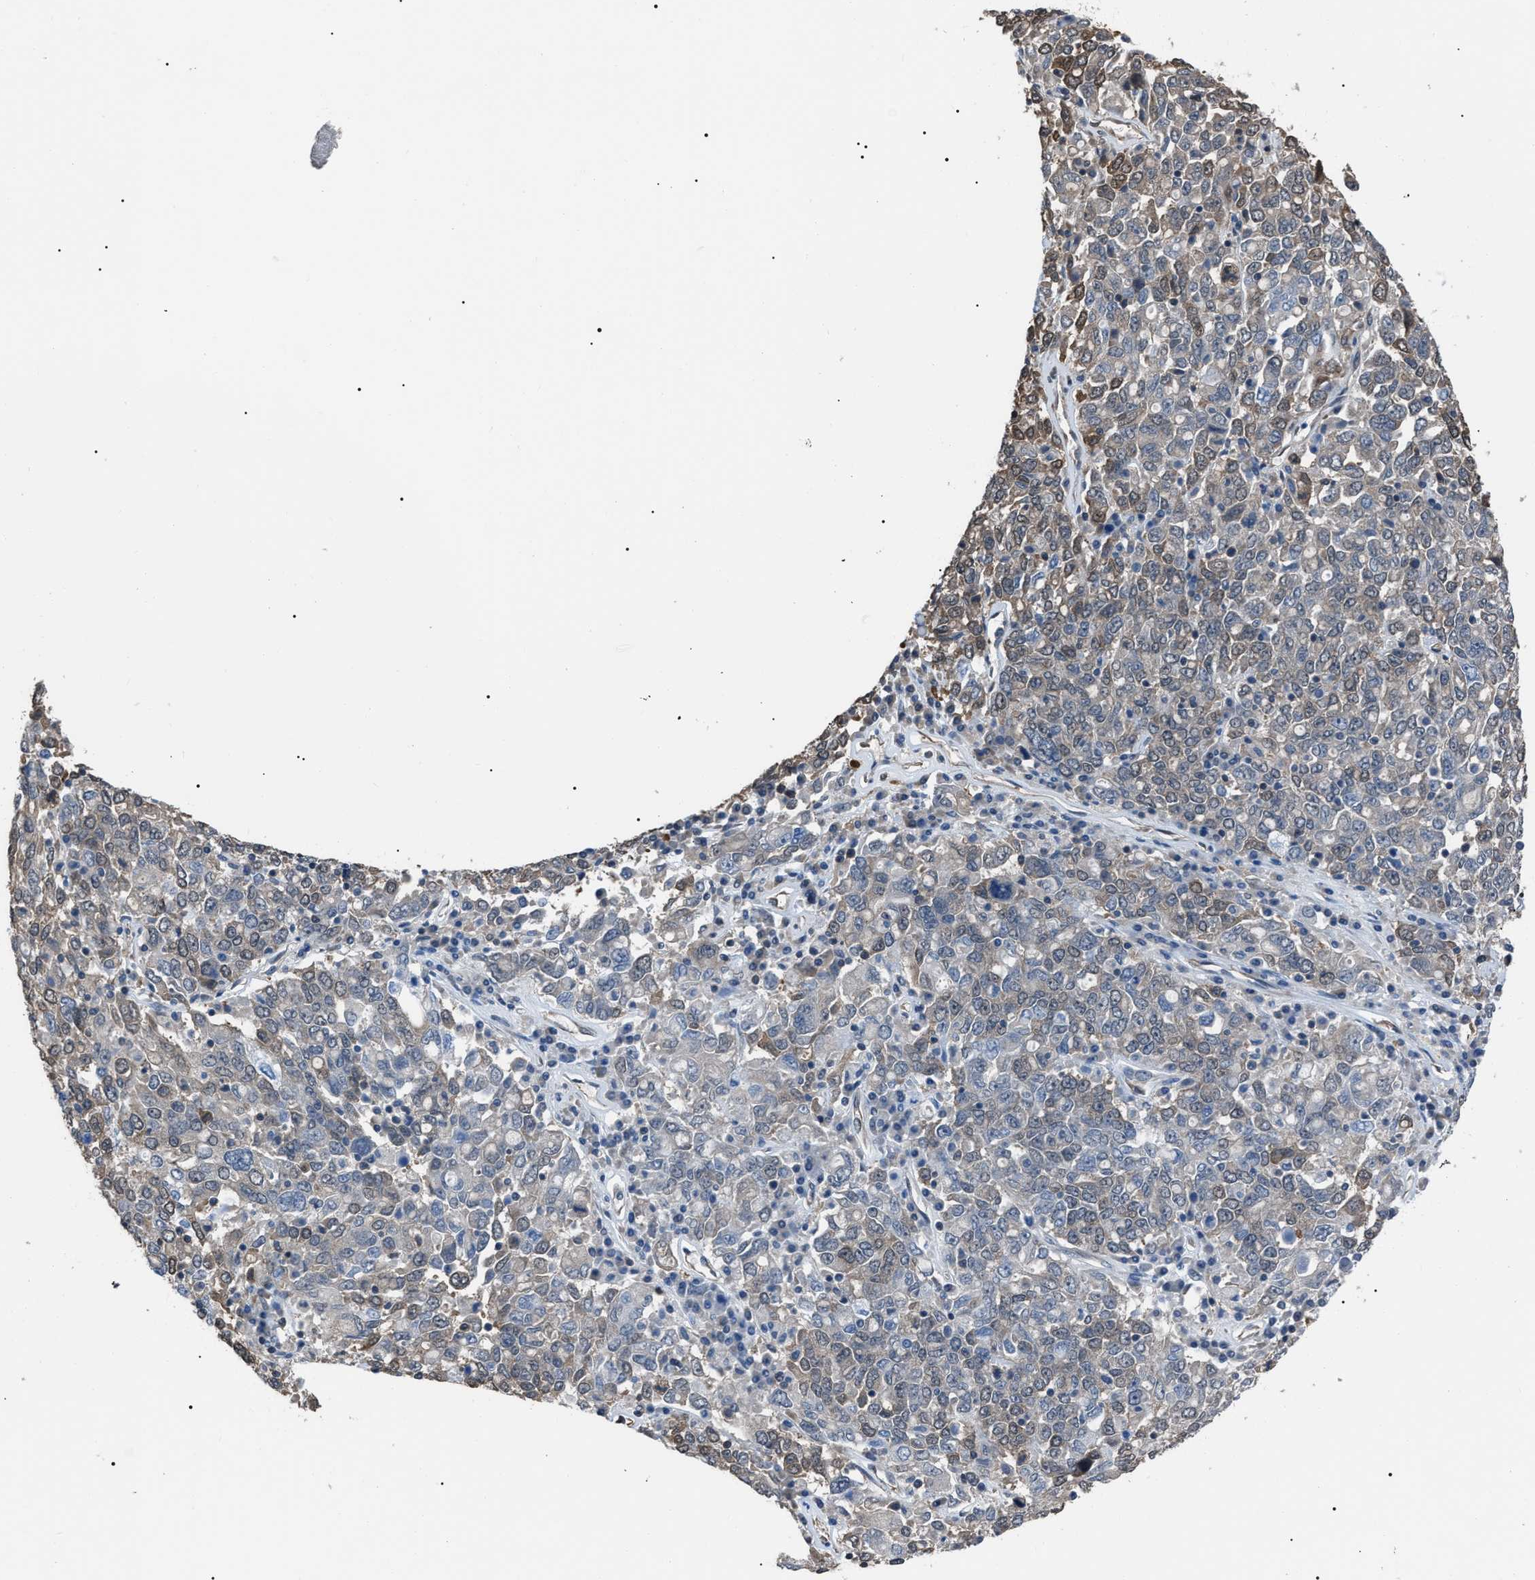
{"staining": {"intensity": "weak", "quantity": "<25%", "location": "cytoplasmic/membranous"}, "tissue": "ovarian cancer", "cell_type": "Tumor cells", "image_type": "cancer", "snomed": [{"axis": "morphology", "description": "Carcinoma, endometroid"}, {"axis": "topography", "description": "Ovary"}], "caption": "Tumor cells show no significant protein positivity in ovarian cancer.", "gene": "PDCD5", "patient": {"sex": "female", "age": 62}}